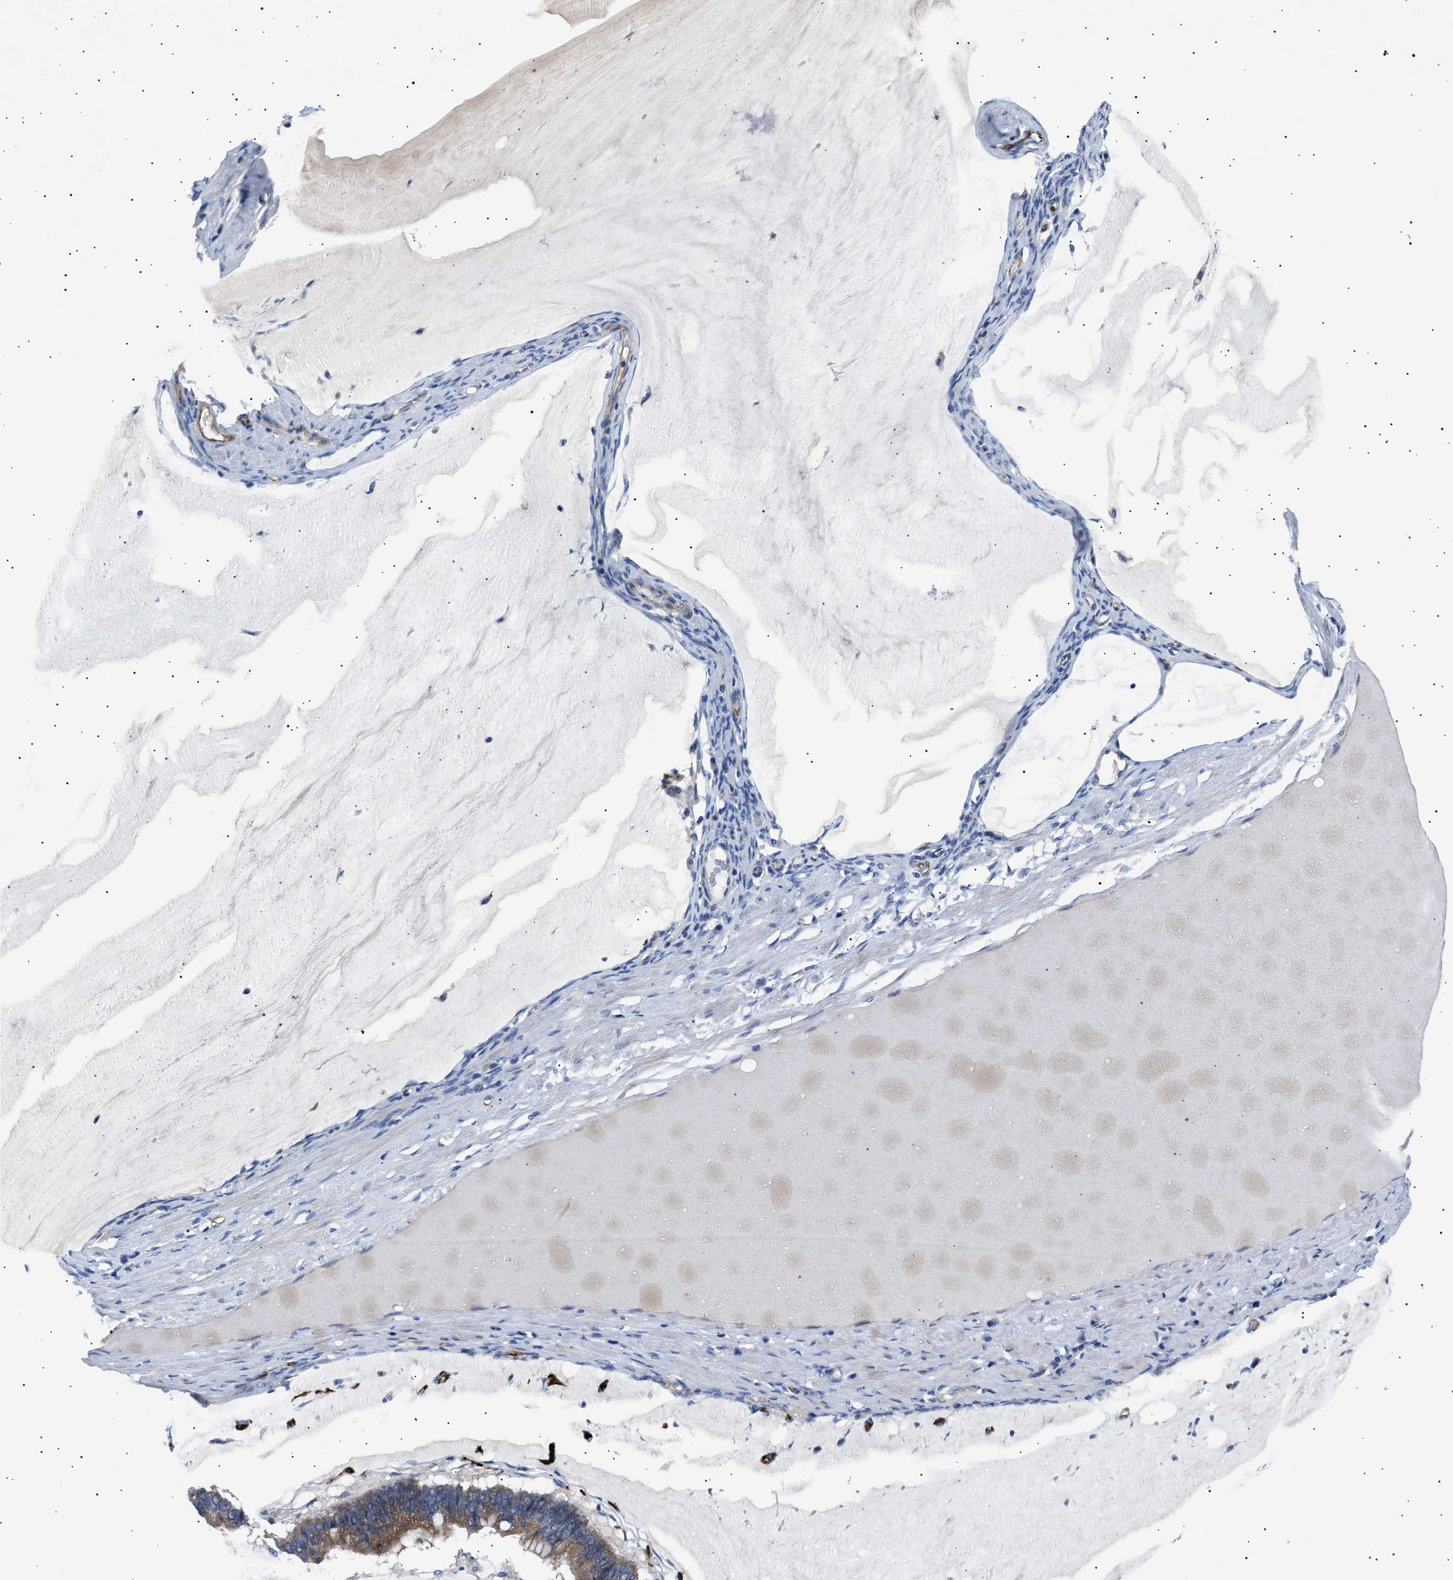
{"staining": {"intensity": "moderate", "quantity": "25%-75%", "location": "cytoplasmic/membranous"}, "tissue": "ovarian cancer", "cell_type": "Tumor cells", "image_type": "cancer", "snomed": [{"axis": "morphology", "description": "Cystadenocarcinoma, mucinous, NOS"}, {"axis": "topography", "description": "Ovary"}], "caption": "Human ovarian cancer (mucinous cystadenocarcinoma) stained with a brown dye reveals moderate cytoplasmic/membranous positive positivity in about 25%-75% of tumor cells.", "gene": "OLFML2A", "patient": {"sex": "female", "age": 61}}